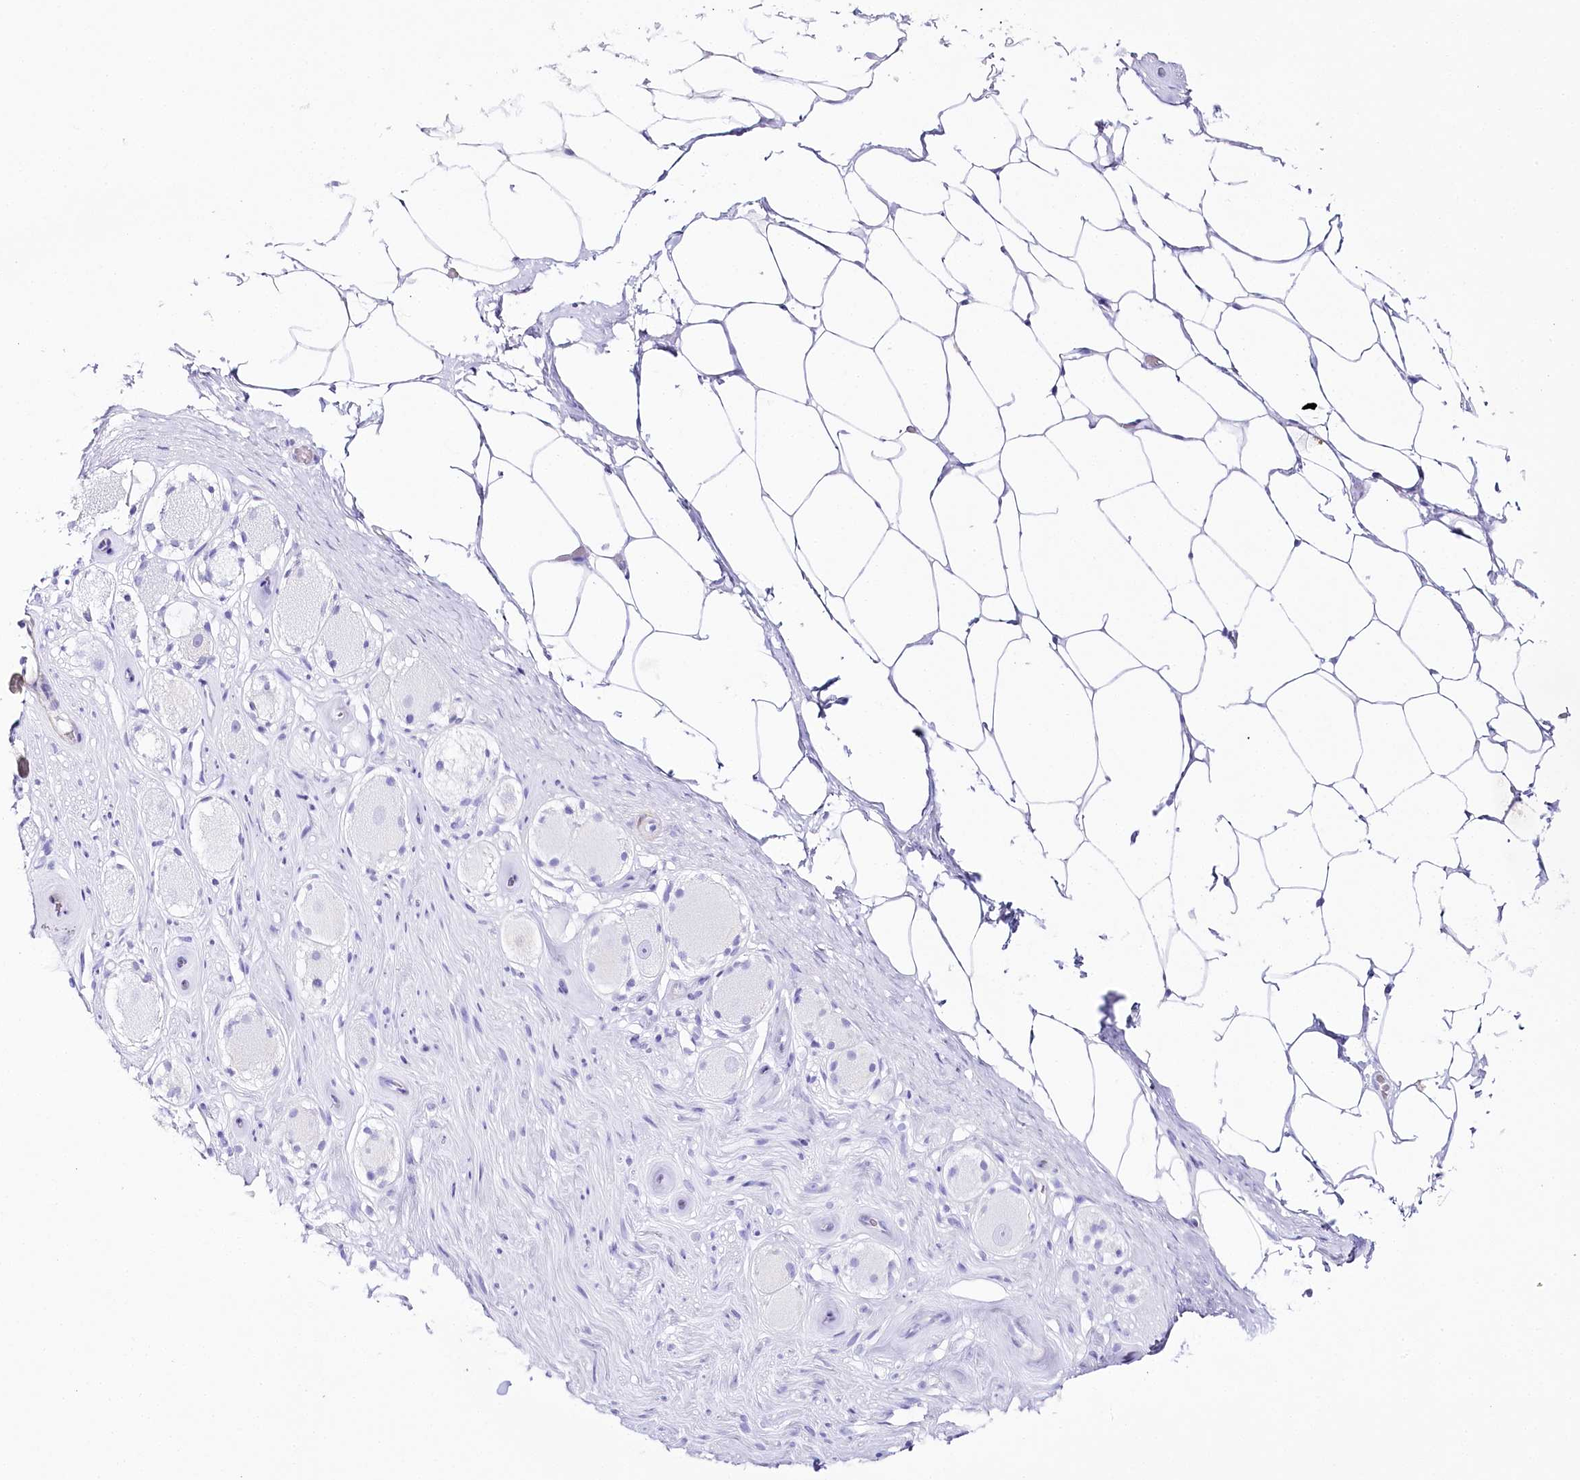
{"staining": {"intensity": "negative", "quantity": "none", "location": "none"}, "tissue": "adipose tissue", "cell_type": "Adipocytes", "image_type": "normal", "snomed": [{"axis": "morphology", "description": "Normal tissue, NOS"}, {"axis": "morphology", "description": "Adenocarcinoma, Low grade"}, {"axis": "topography", "description": "Prostate"}, {"axis": "topography", "description": "Peripheral nerve tissue"}], "caption": "Human adipose tissue stained for a protein using immunohistochemistry displays no staining in adipocytes.", "gene": "CSN3", "patient": {"sex": "male", "age": 63}}